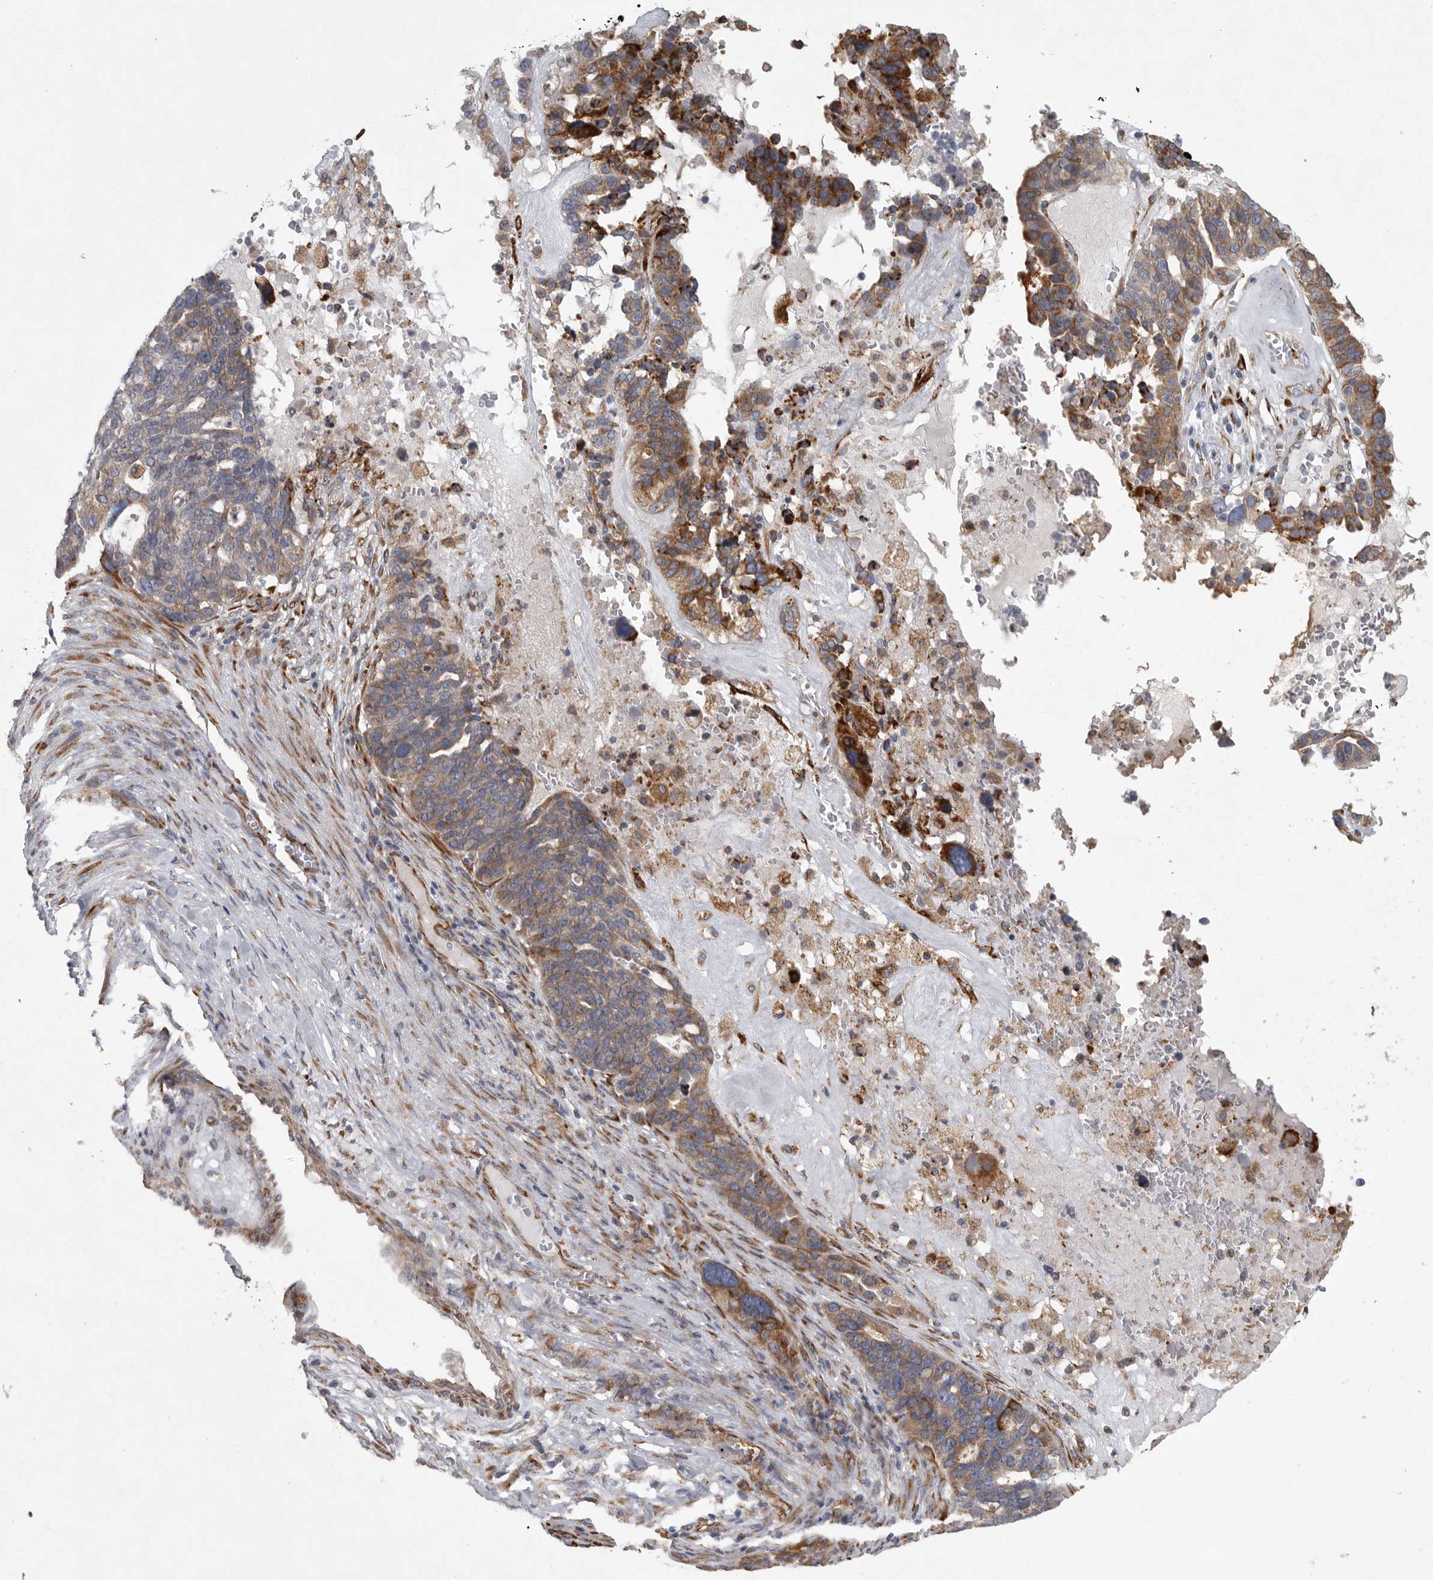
{"staining": {"intensity": "moderate", "quantity": ">75%", "location": "cytoplasmic/membranous"}, "tissue": "ovarian cancer", "cell_type": "Tumor cells", "image_type": "cancer", "snomed": [{"axis": "morphology", "description": "Cystadenocarcinoma, serous, NOS"}, {"axis": "topography", "description": "Ovary"}], "caption": "Protein expression analysis of ovarian cancer displays moderate cytoplasmic/membranous staining in approximately >75% of tumor cells.", "gene": "MINPP1", "patient": {"sex": "female", "age": 59}}